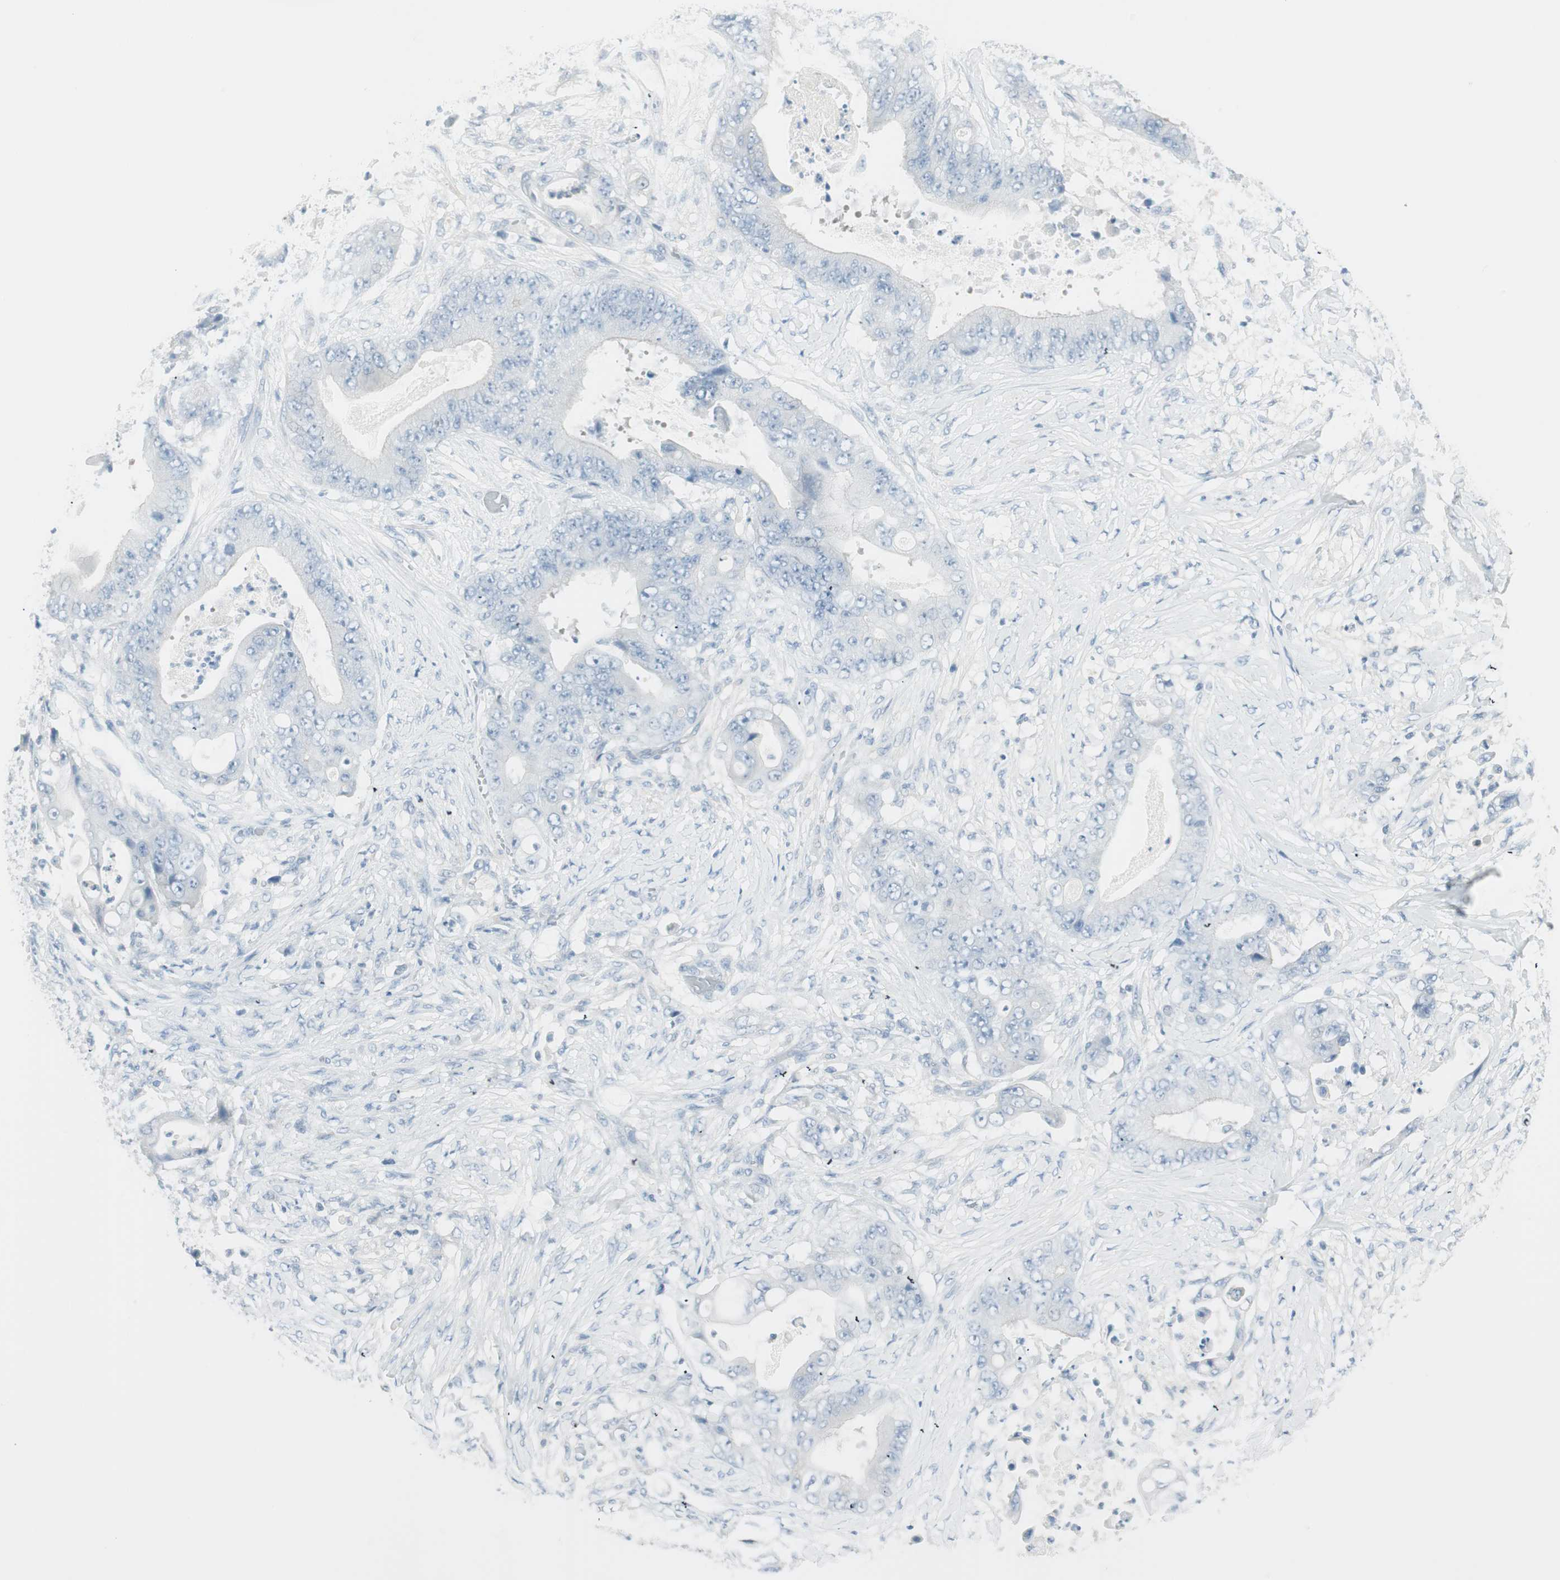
{"staining": {"intensity": "negative", "quantity": "none", "location": "none"}, "tissue": "stomach cancer", "cell_type": "Tumor cells", "image_type": "cancer", "snomed": [{"axis": "morphology", "description": "Adenocarcinoma, NOS"}, {"axis": "topography", "description": "Stomach"}], "caption": "Photomicrograph shows no protein staining in tumor cells of stomach adenocarcinoma tissue. The staining is performed using DAB brown chromogen with nuclei counter-stained in using hematoxylin.", "gene": "ITLN2", "patient": {"sex": "female", "age": 73}}